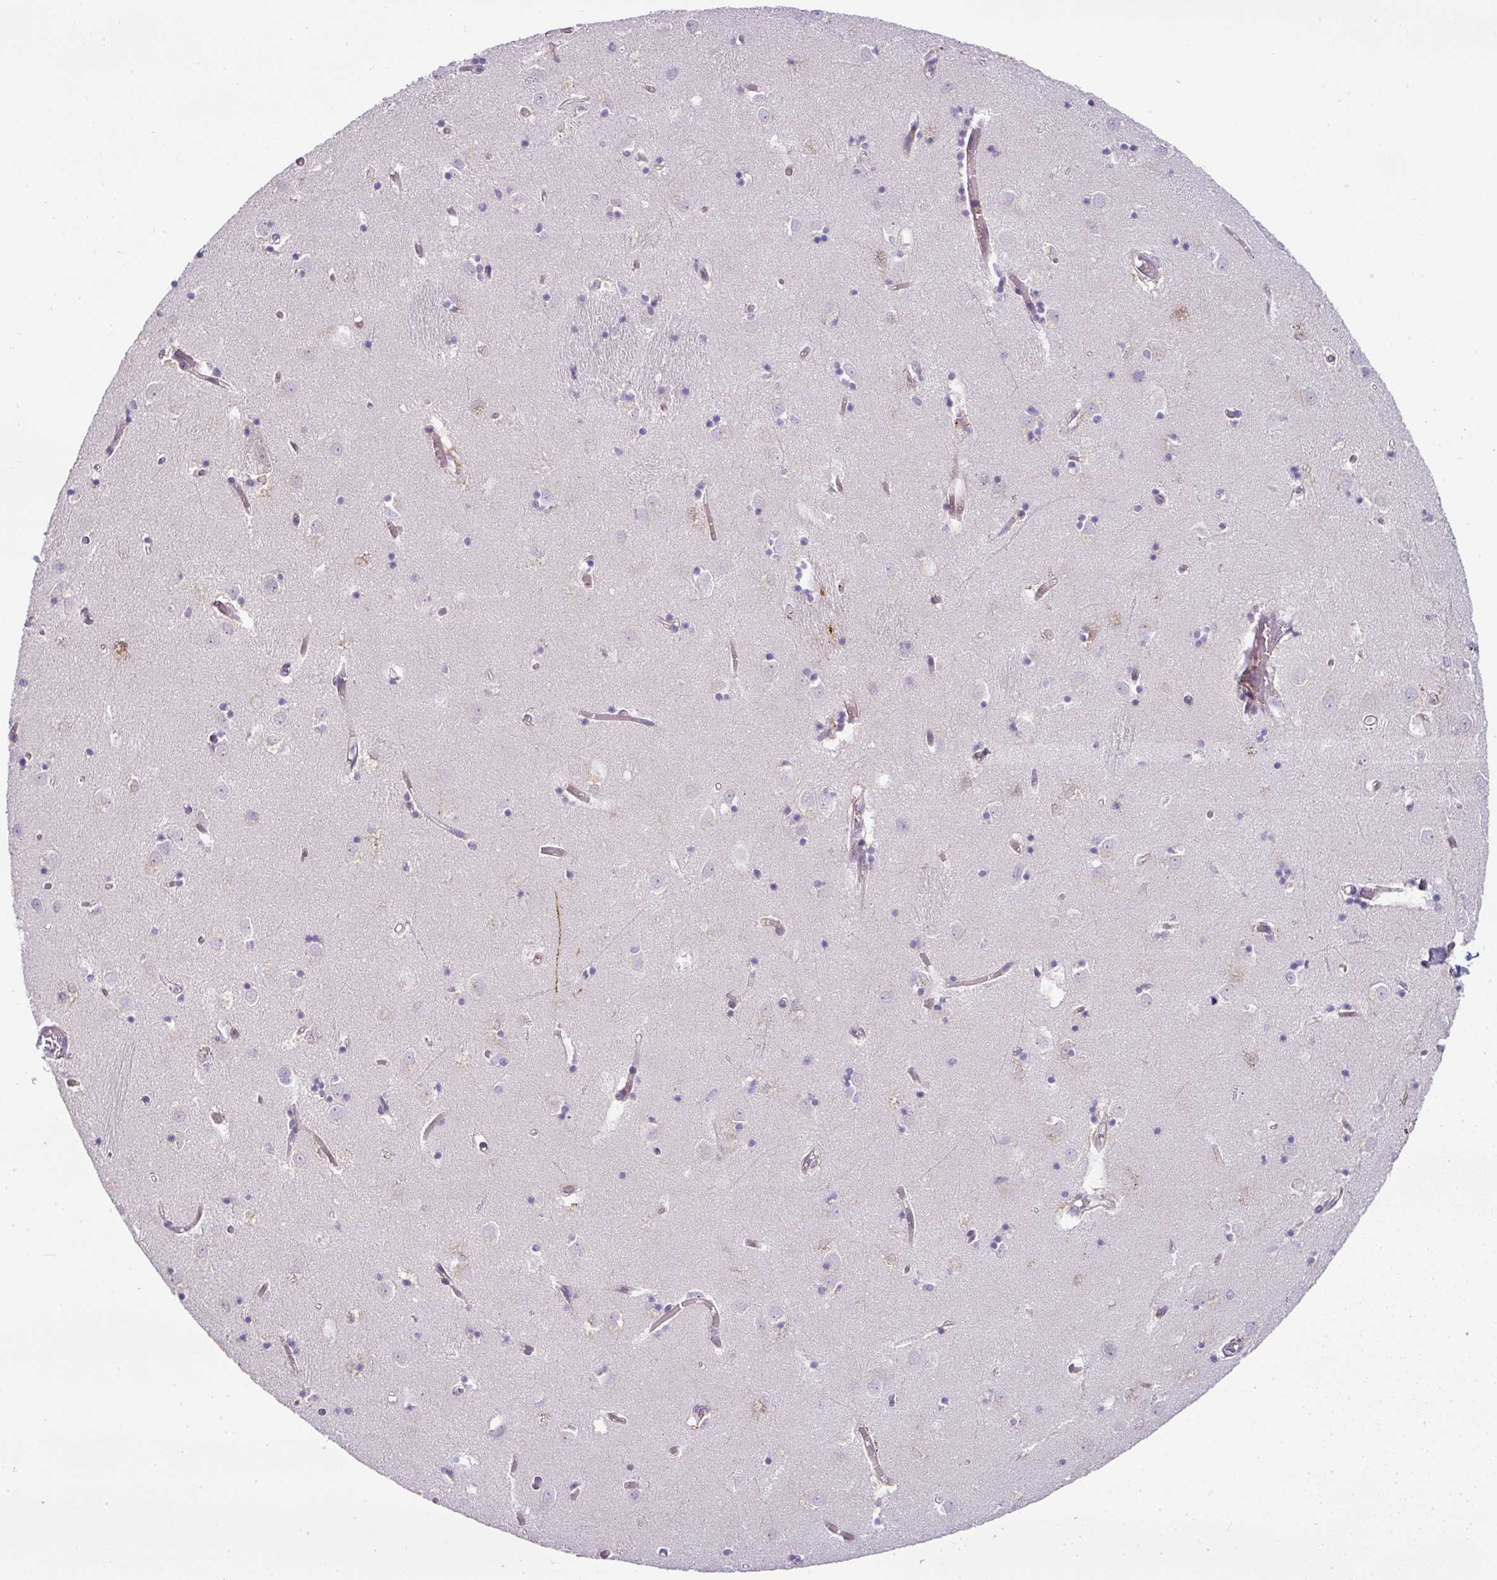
{"staining": {"intensity": "negative", "quantity": "none", "location": "none"}, "tissue": "caudate", "cell_type": "Glial cells", "image_type": "normal", "snomed": [{"axis": "morphology", "description": "Normal tissue, NOS"}, {"axis": "topography", "description": "Lateral ventricle wall"}], "caption": "This photomicrograph is of benign caudate stained with immunohistochemistry to label a protein in brown with the nuclei are counter-stained blue. There is no positivity in glial cells. Nuclei are stained in blue.", "gene": "FGF17", "patient": {"sex": "male", "age": 70}}